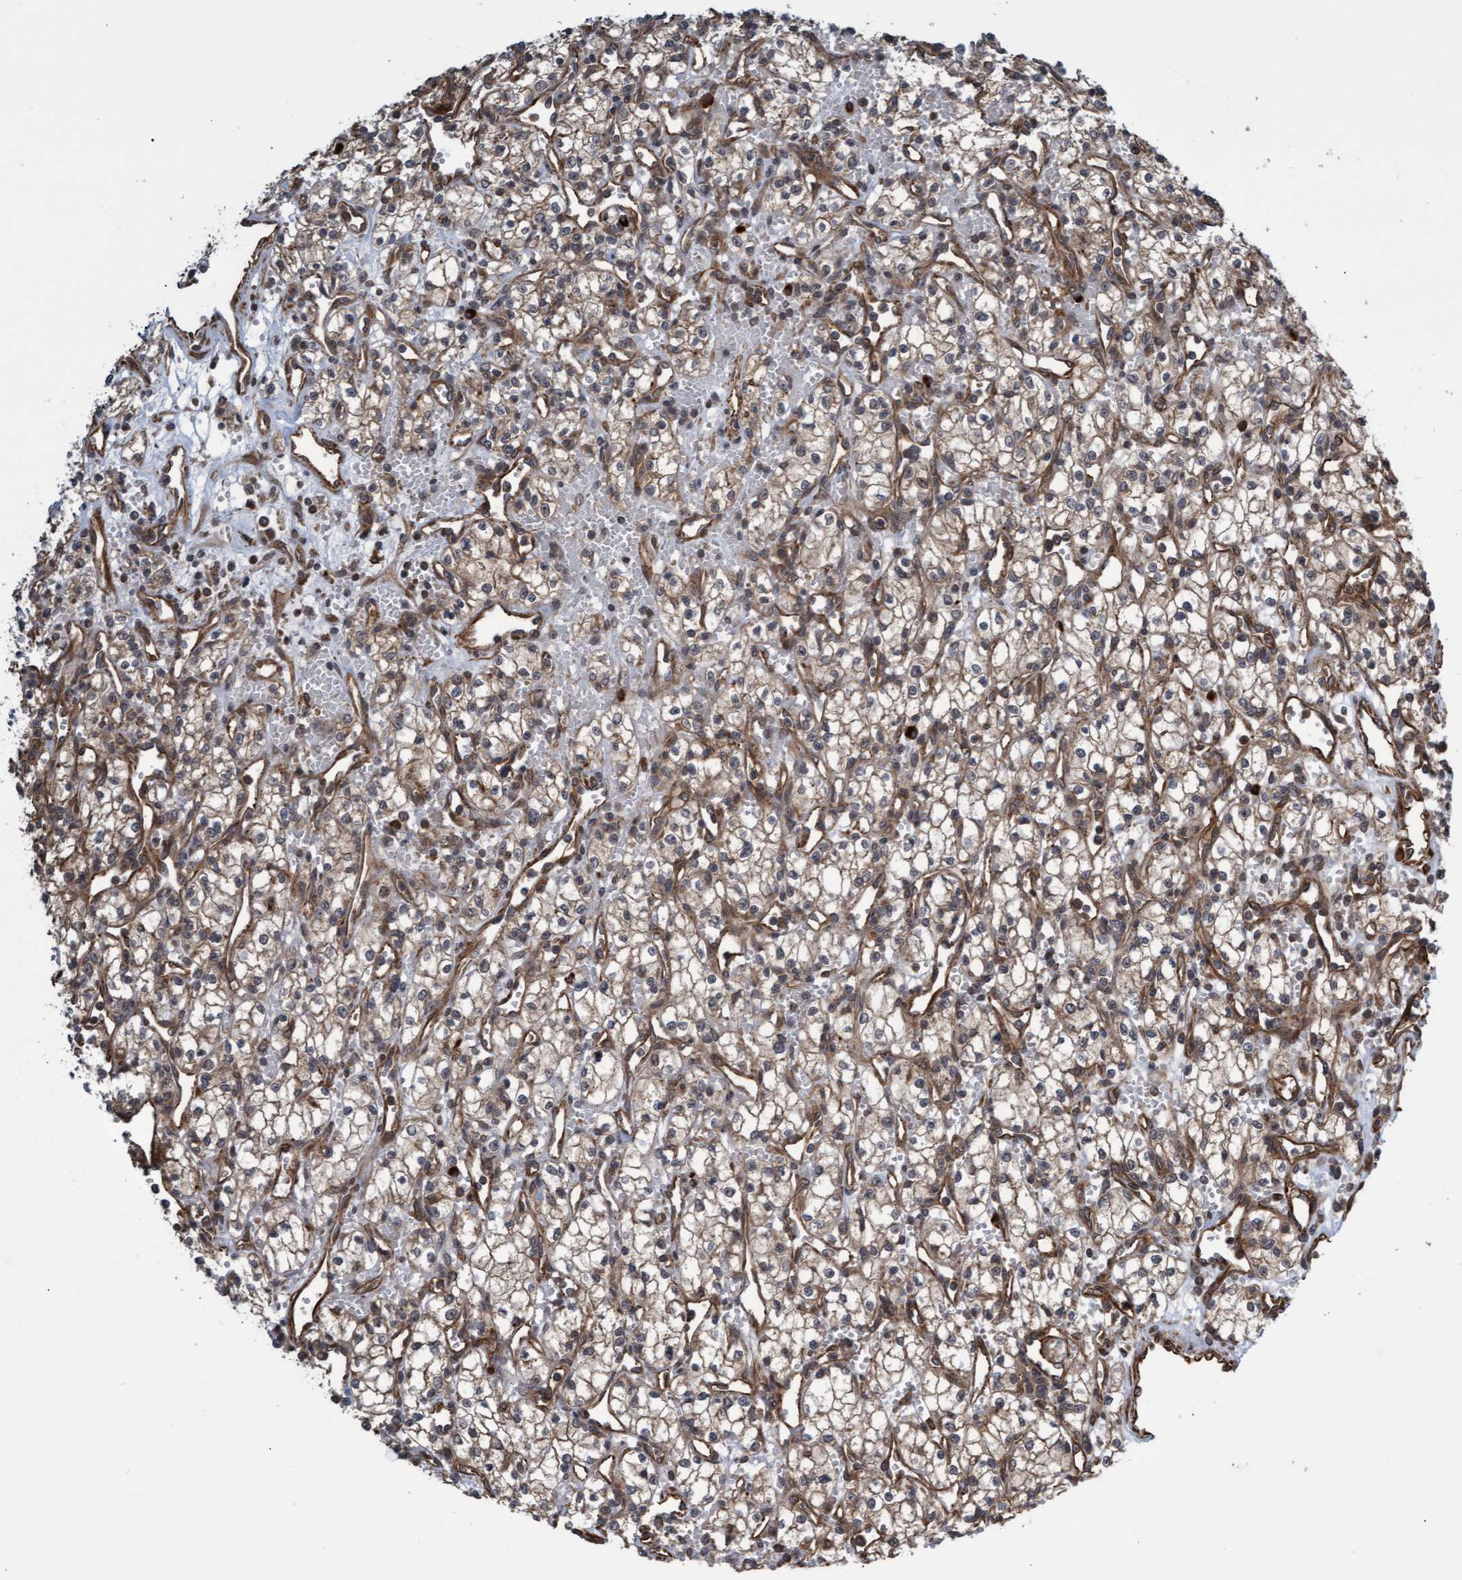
{"staining": {"intensity": "moderate", "quantity": ">75%", "location": "cytoplasmic/membranous"}, "tissue": "renal cancer", "cell_type": "Tumor cells", "image_type": "cancer", "snomed": [{"axis": "morphology", "description": "Adenocarcinoma, NOS"}, {"axis": "topography", "description": "Kidney"}], "caption": "Brown immunohistochemical staining in renal cancer (adenocarcinoma) displays moderate cytoplasmic/membranous staining in approximately >75% of tumor cells. (Brightfield microscopy of DAB IHC at high magnification).", "gene": "TNFRSF10B", "patient": {"sex": "male", "age": 59}}